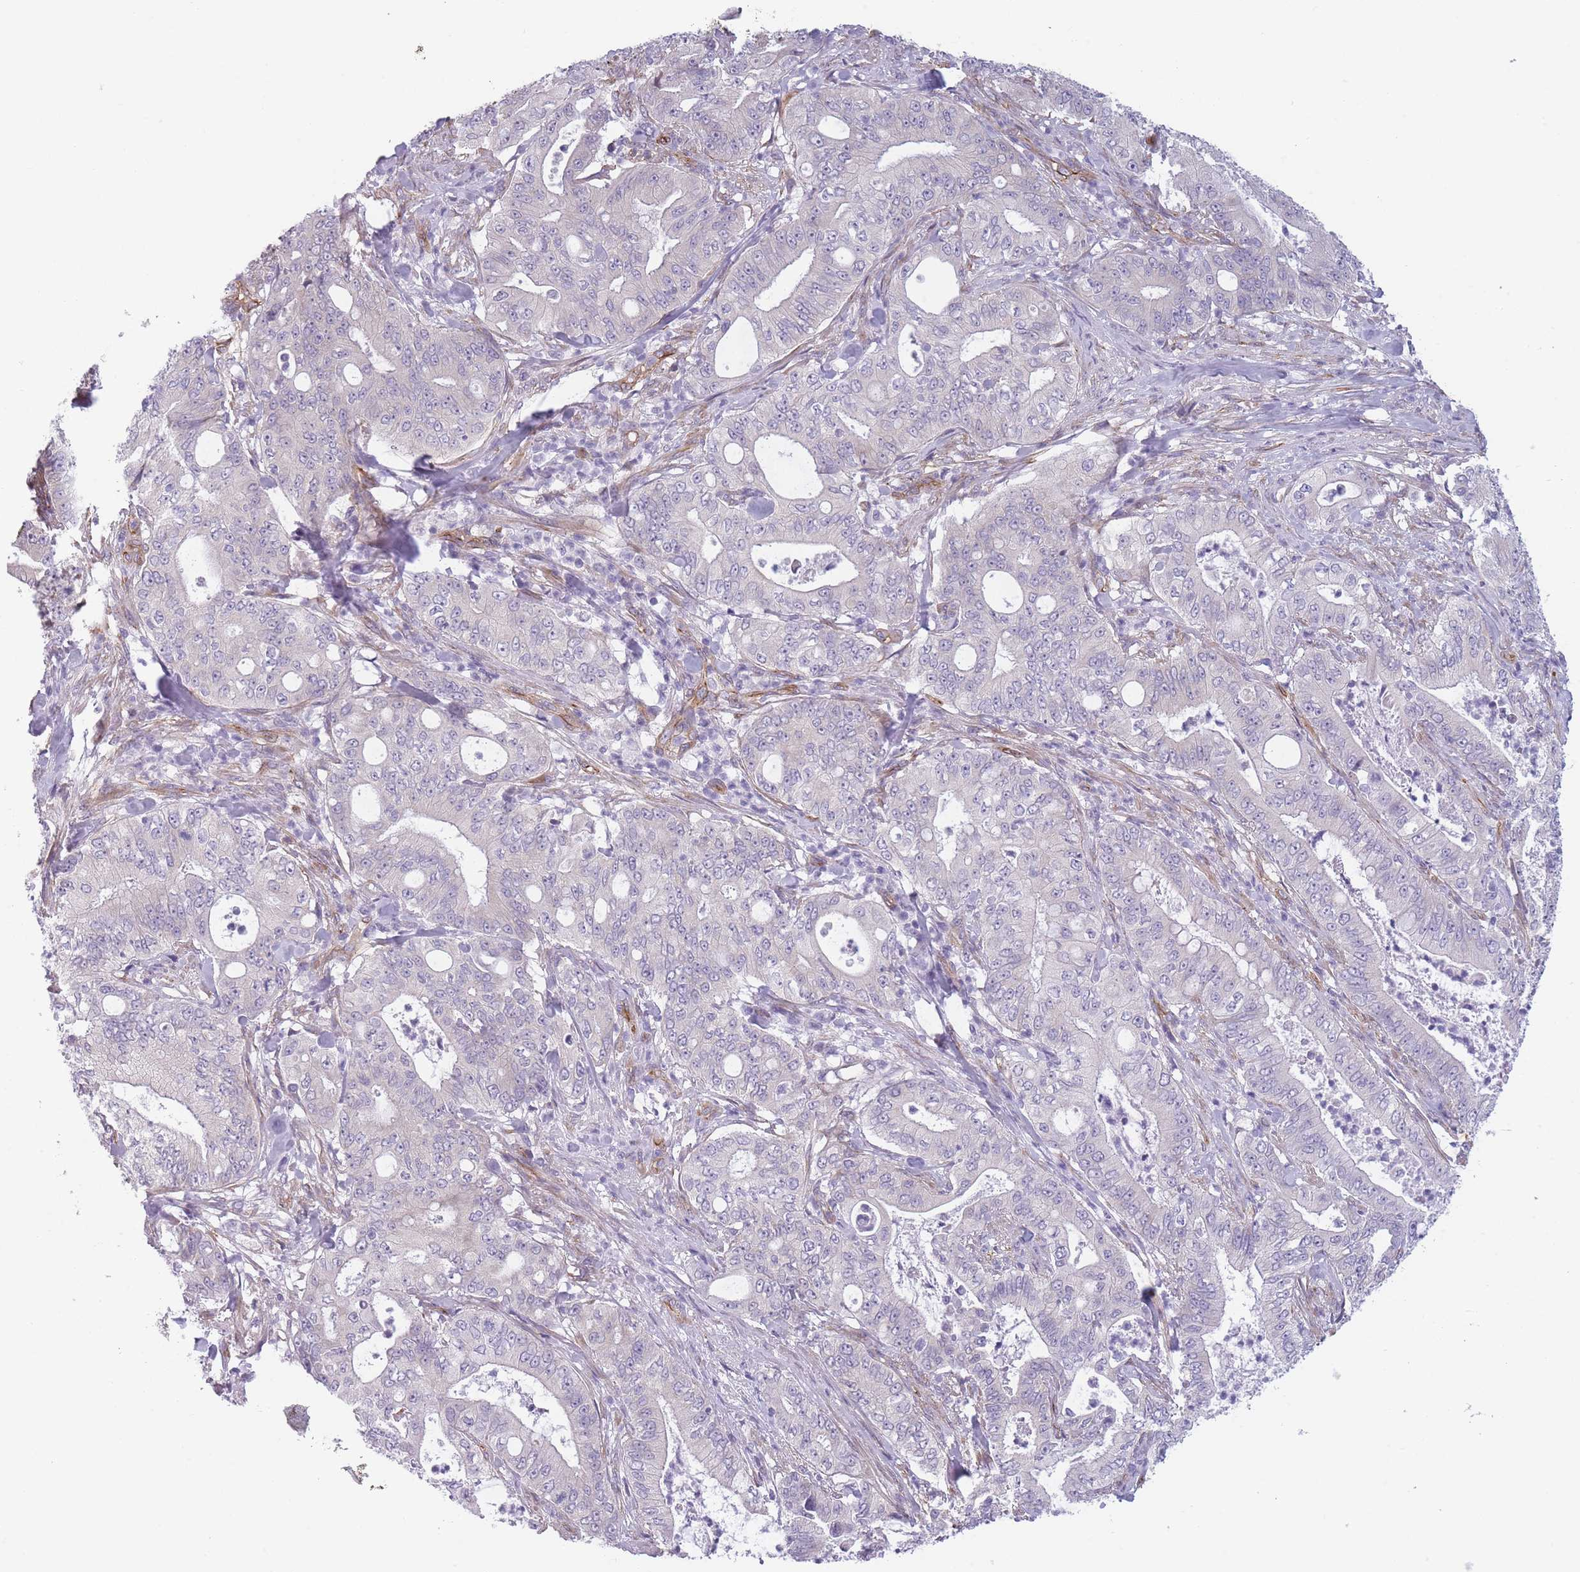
{"staining": {"intensity": "negative", "quantity": "none", "location": "none"}, "tissue": "pancreatic cancer", "cell_type": "Tumor cells", "image_type": "cancer", "snomed": [{"axis": "morphology", "description": "Adenocarcinoma, NOS"}, {"axis": "topography", "description": "Pancreas"}], "caption": "The immunohistochemistry (IHC) micrograph has no significant positivity in tumor cells of adenocarcinoma (pancreatic) tissue. (Stains: DAB IHC with hematoxylin counter stain, Microscopy: brightfield microscopy at high magnification).", "gene": "OR6B3", "patient": {"sex": "male", "age": 71}}